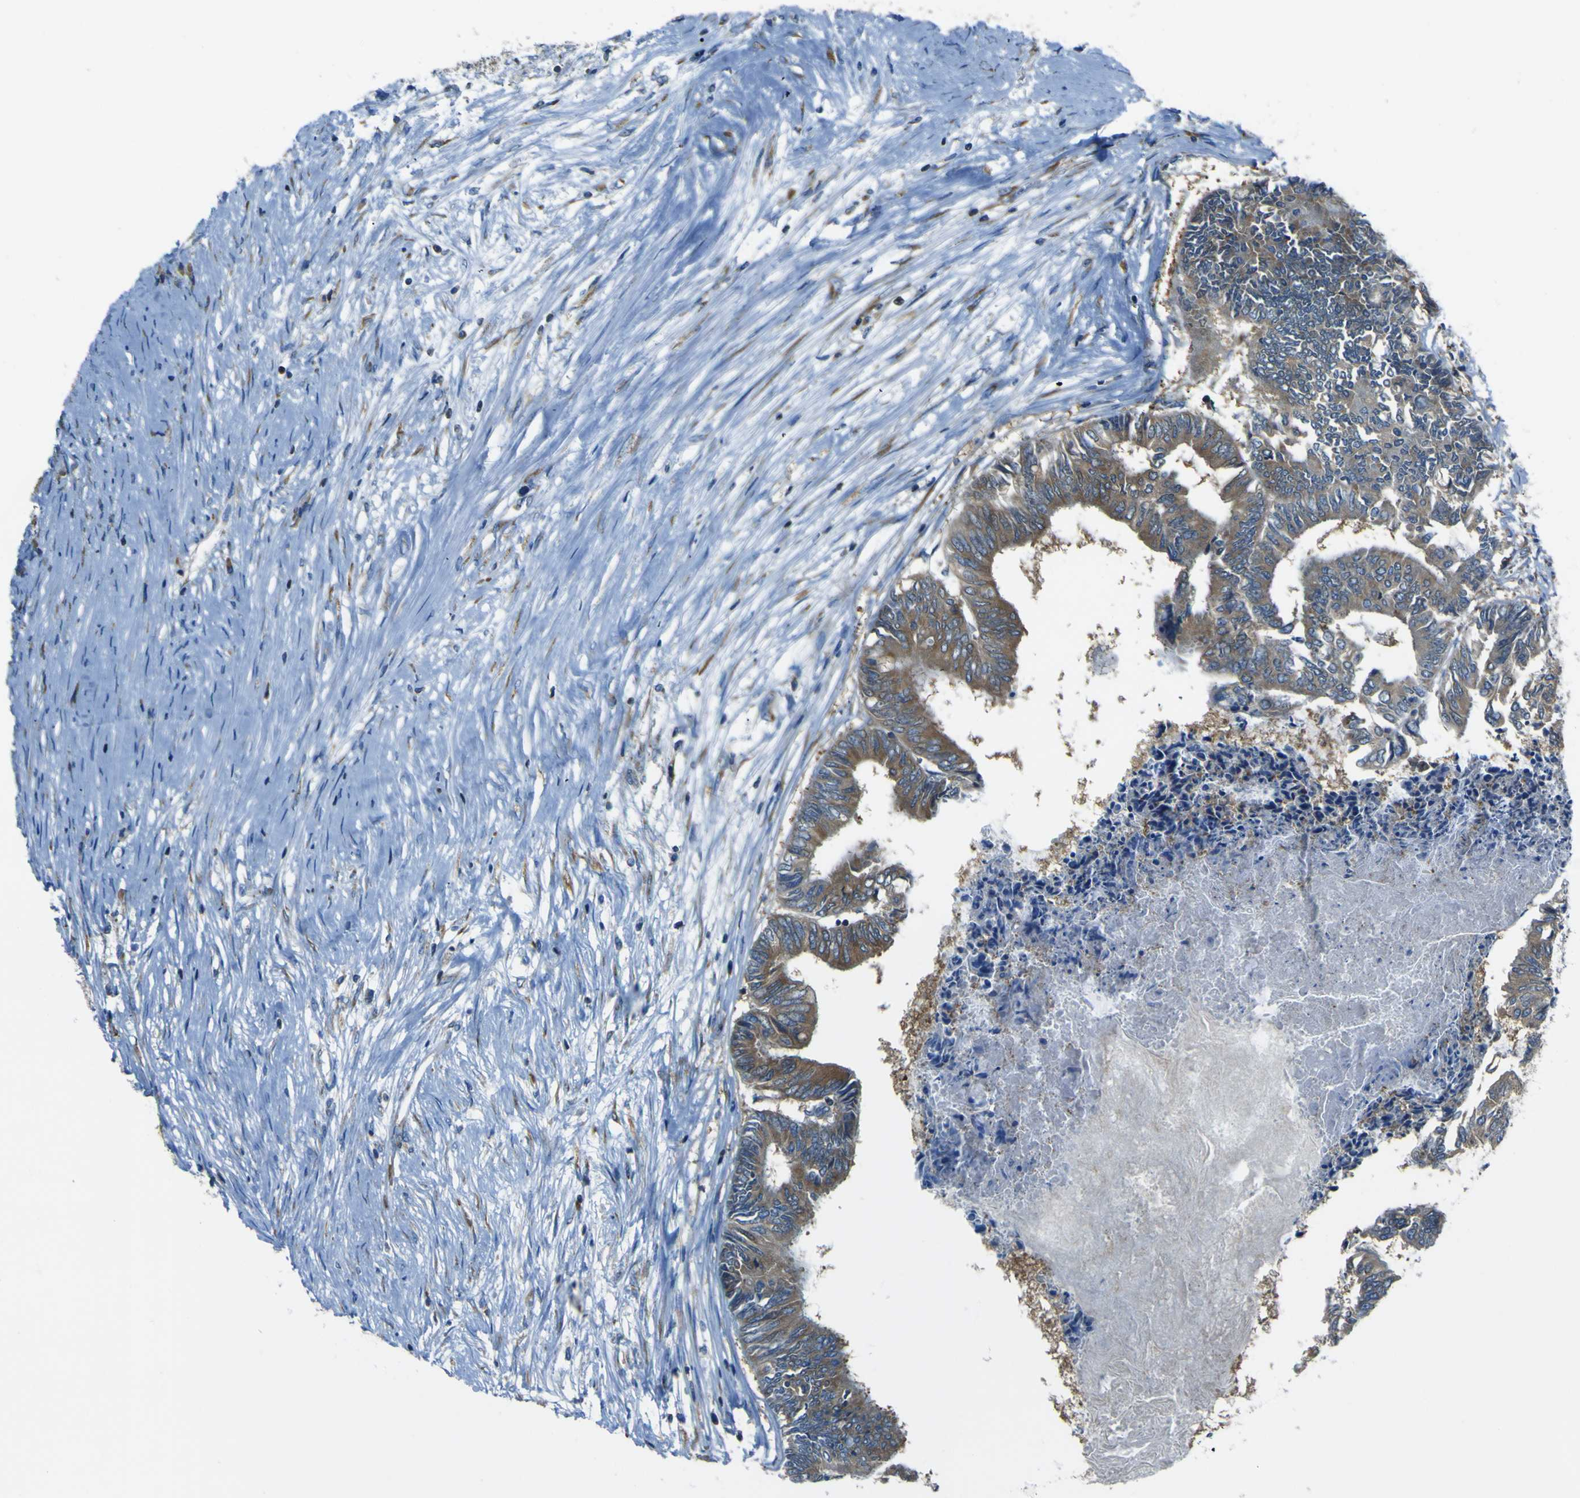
{"staining": {"intensity": "moderate", "quantity": "25%-75%", "location": "cytoplasmic/membranous"}, "tissue": "colorectal cancer", "cell_type": "Tumor cells", "image_type": "cancer", "snomed": [{"axis": "morphology", "description": "Adenocarcinoma, NOS"}, {"axis": "topography", "description": "Rectum"}], "caption": "Colorectal cancer stained with a protein marker exhibits moderate staining in tumor cells.", "gene": "STIM1", "patient": {"sex": "male", "age": 63}}